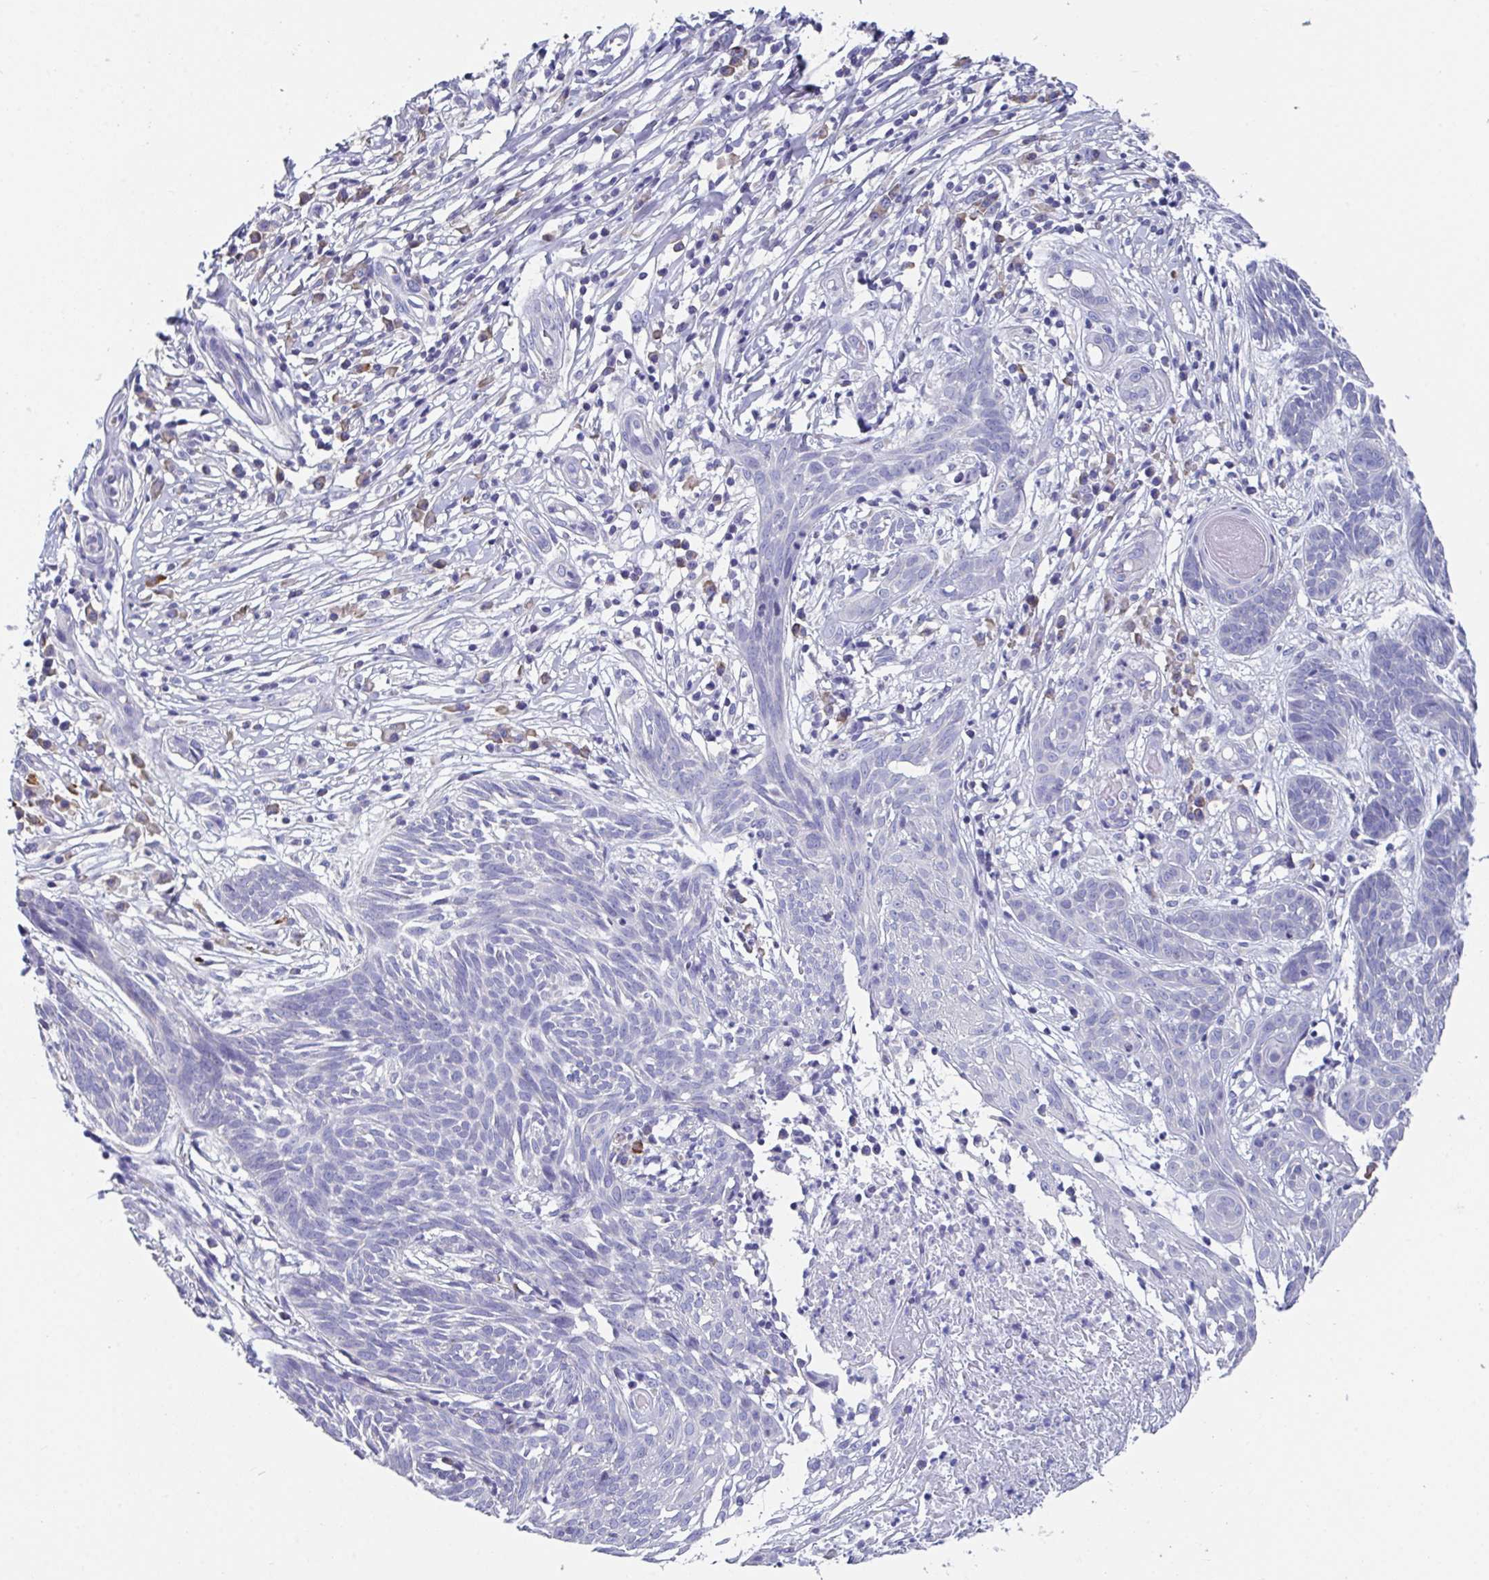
{"staining": {"intensity": "negative", "quantity": "none", "location": "none"}, "tissue": "skin cancer", "cell_type": "Tumor cells", "image_type": "cancer", "snomed": [{"axis": "morphology", "description": "Basal cell carcinoma"}, {"axis": "topography", "description": "Skin"}, {"axis": "topography", "description": "Skin, foot"}], "caption": "Immunohistochemistry image of human skin cancer (basal cell carcinoma) stained for a protein (brown), which exhibits no expression in tumor cells.", "gene": "LRRC58", "patient": {"sex": "female", "age": 86}}